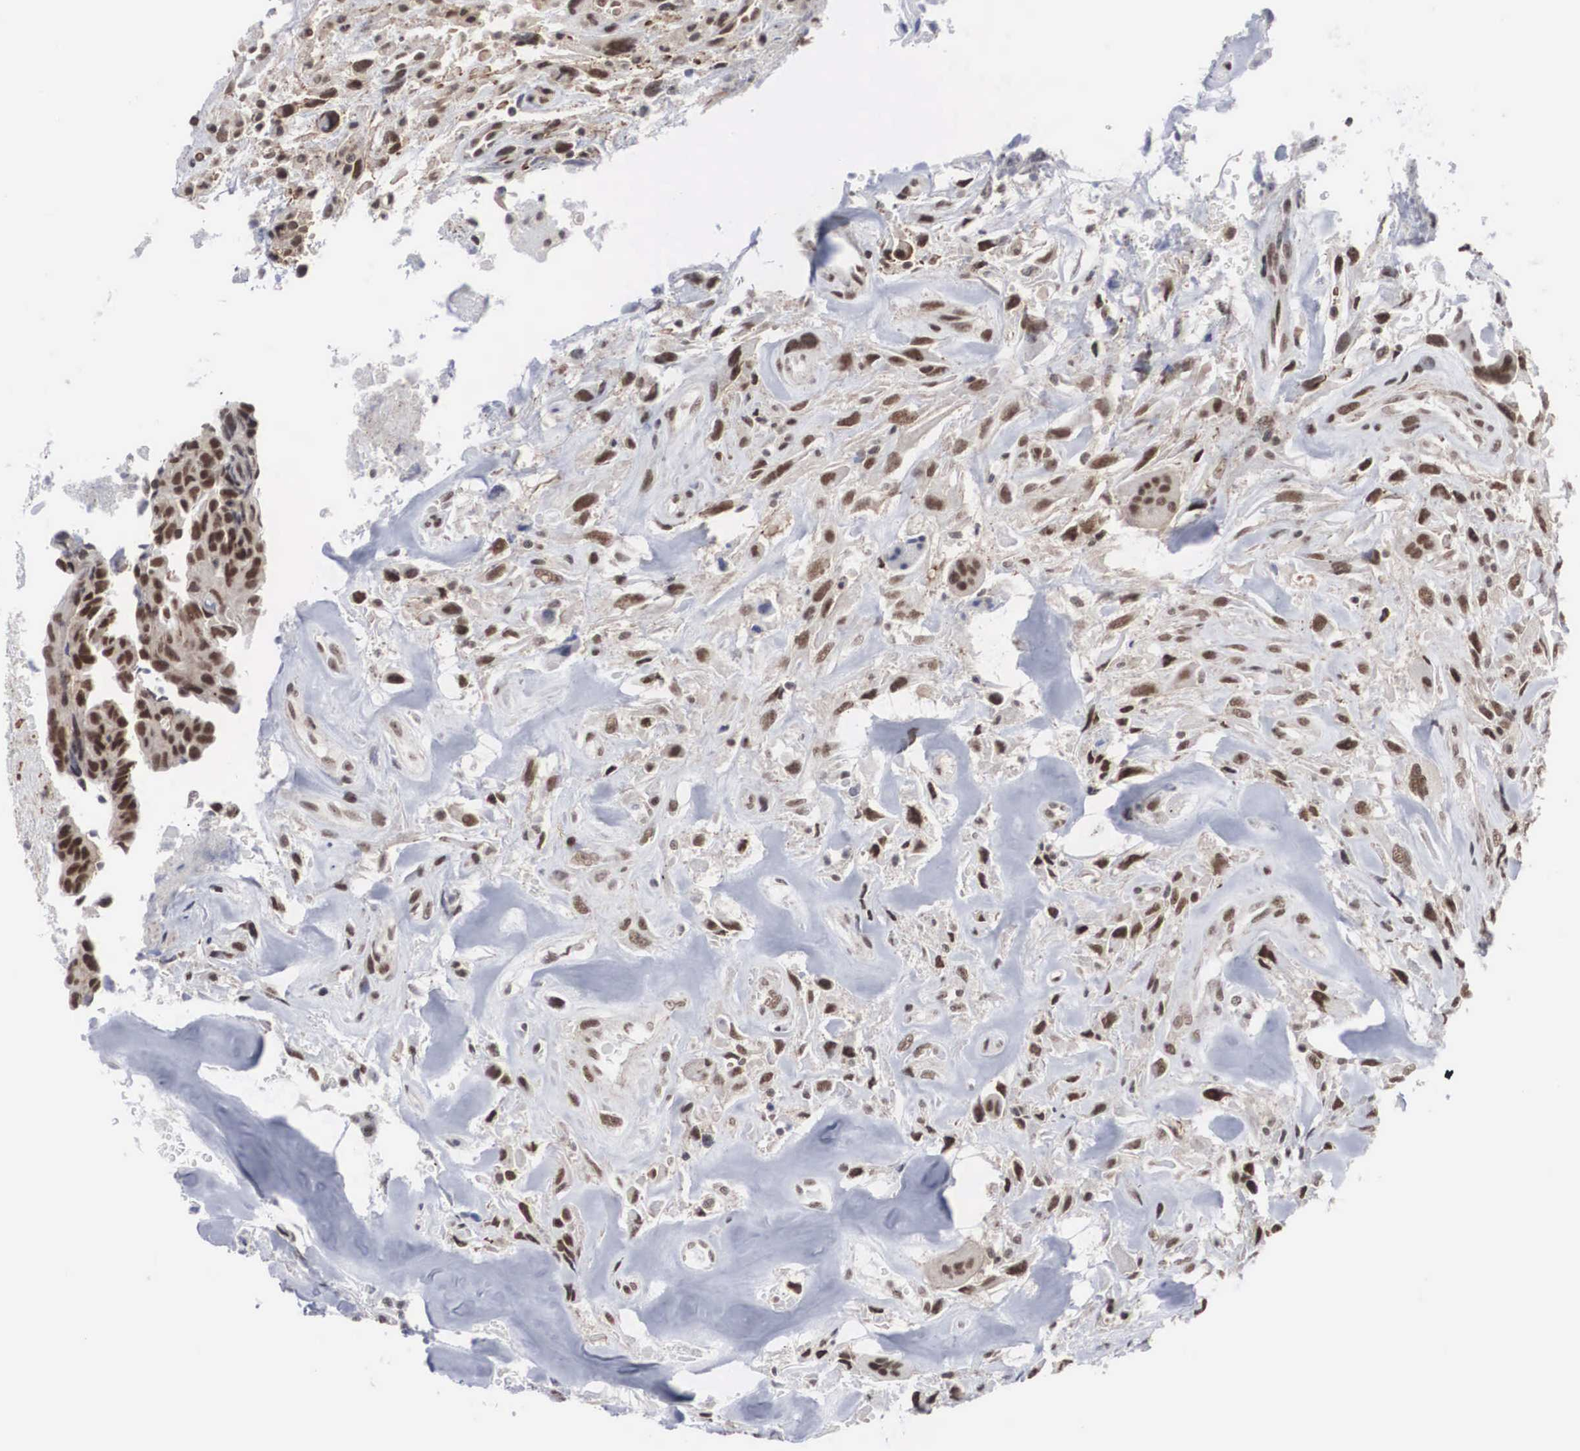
{"staining": {"intensity": "strong", "quantity": ">75%", "location": "nuclear"}, "tissue": "breast cancer", "cell_type": "Tumor cells", "image_type": "cancer", "snomed": [{"axis": "morphology", "description": "Neoplasm, malignant, NOS"}, {"axis": "topography", "description": "Breast"}], "caption": "Malignant neoplasm (breast) stained for a protein exhibits strong nuclear positivity in tumor cells. The protein is stained brown, and the nuclei are stained in blue (DAB IHC with brightfield microscopy, high magnification).", "gene": "AUTS2", "patient": {"sex": "female", "age": 50}}